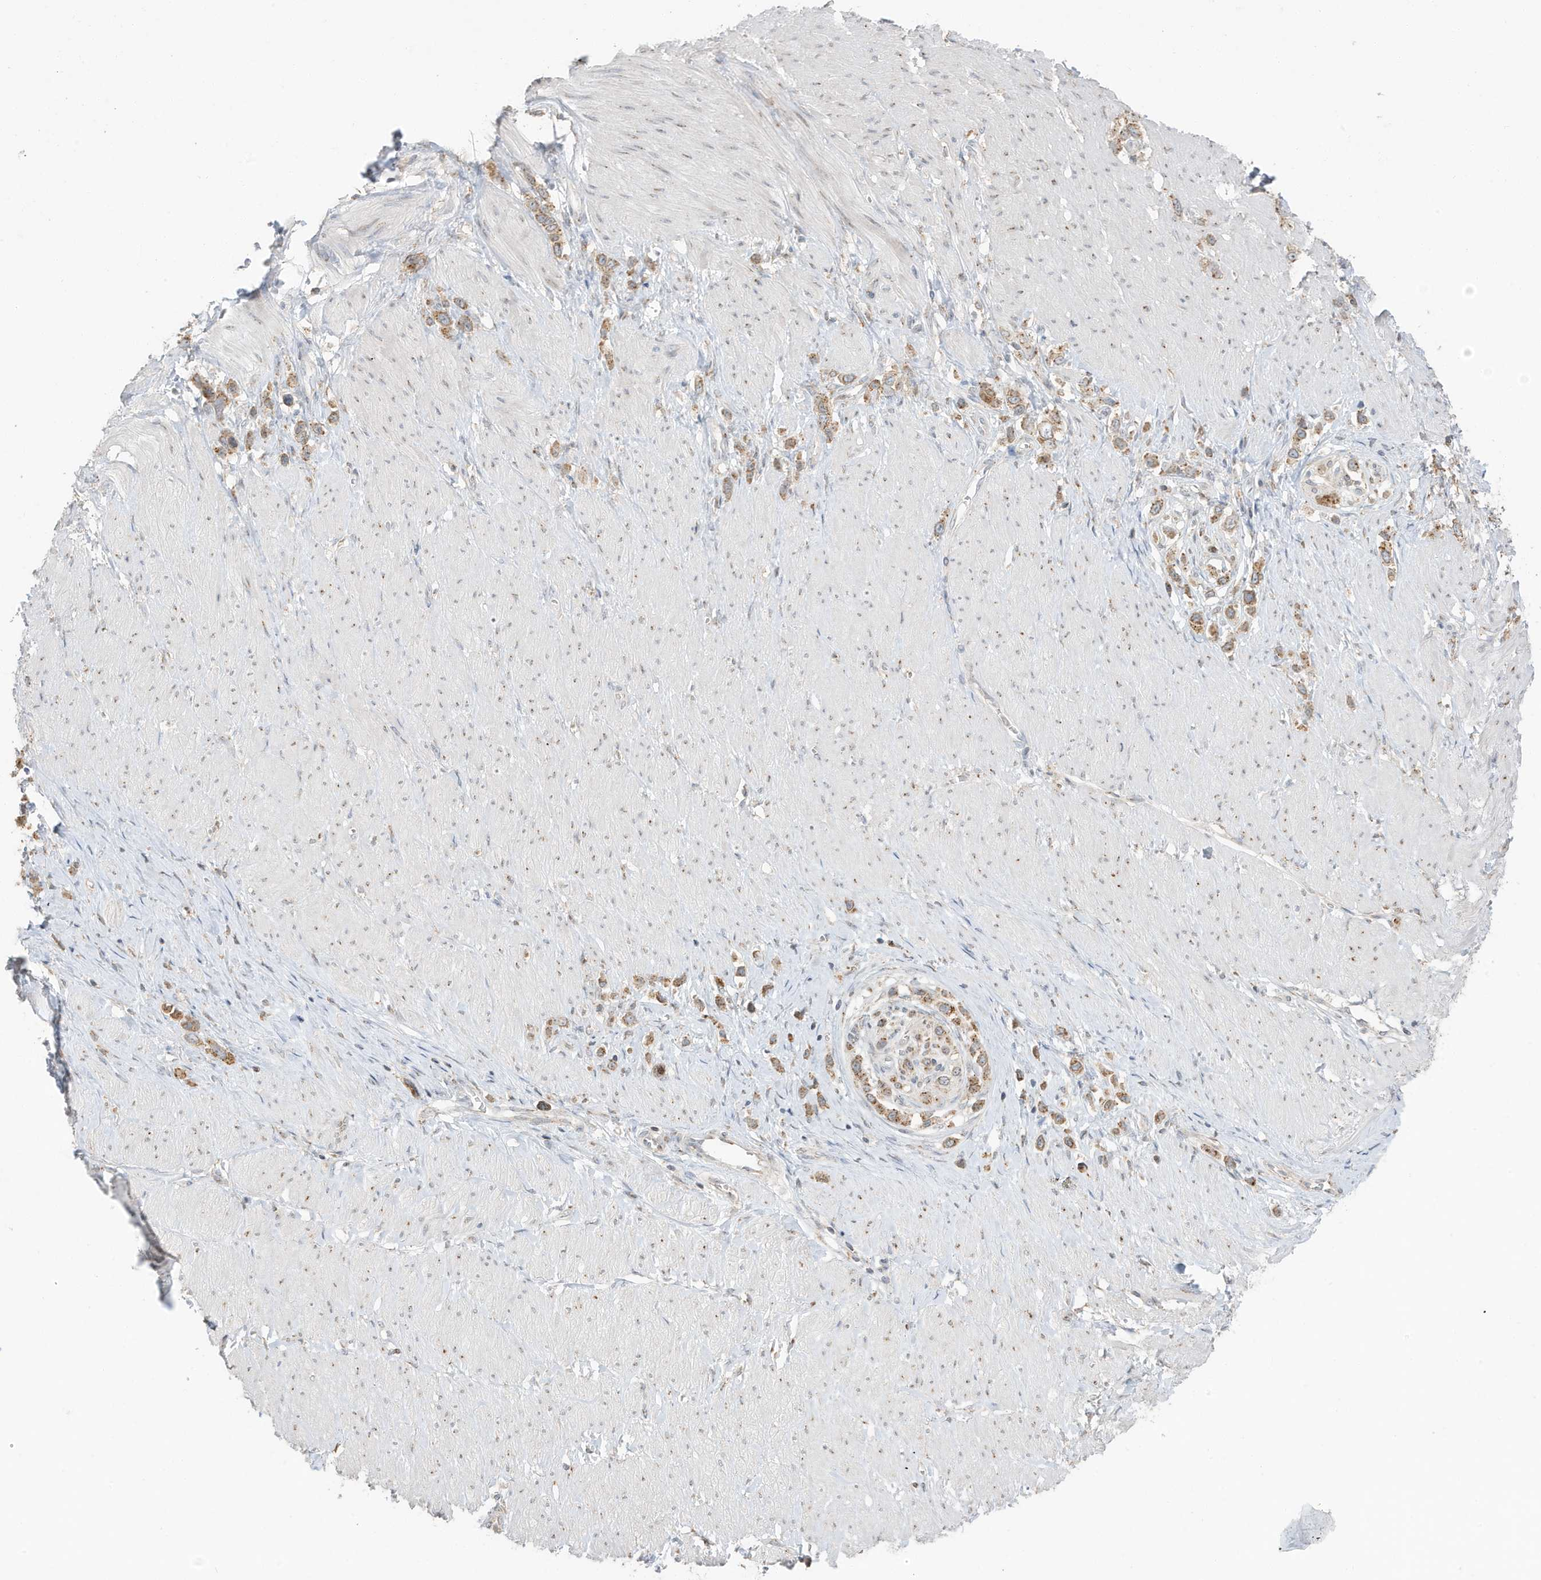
{"staining": {"intensity": "moderate", "quantity": ">75%", "location": "cytoplasmic/membranous"}, "tissue": "stomach cancer", "cell_type": "Tumor cells", "image_type": "cancer", "snomed": [{"axis": "morphology", "description": "Normal tissue, NOS"}, {"axis": "morphology", "description": "Adenocarcinoma, NOS"}, {"axis": "topography", "description": "Stomach, upper"}, {"axis": "topography", "description": "Stomach"}], "caption": "Protein positivity by immunohistochemistry (IHC) demonstrates moderate cytoplasmic/membranous staining in about >75% of tumor cells in adenocarcinoma (stomach).", "gene": "RER1", "patient": {"sex": "female", "age": 65}}